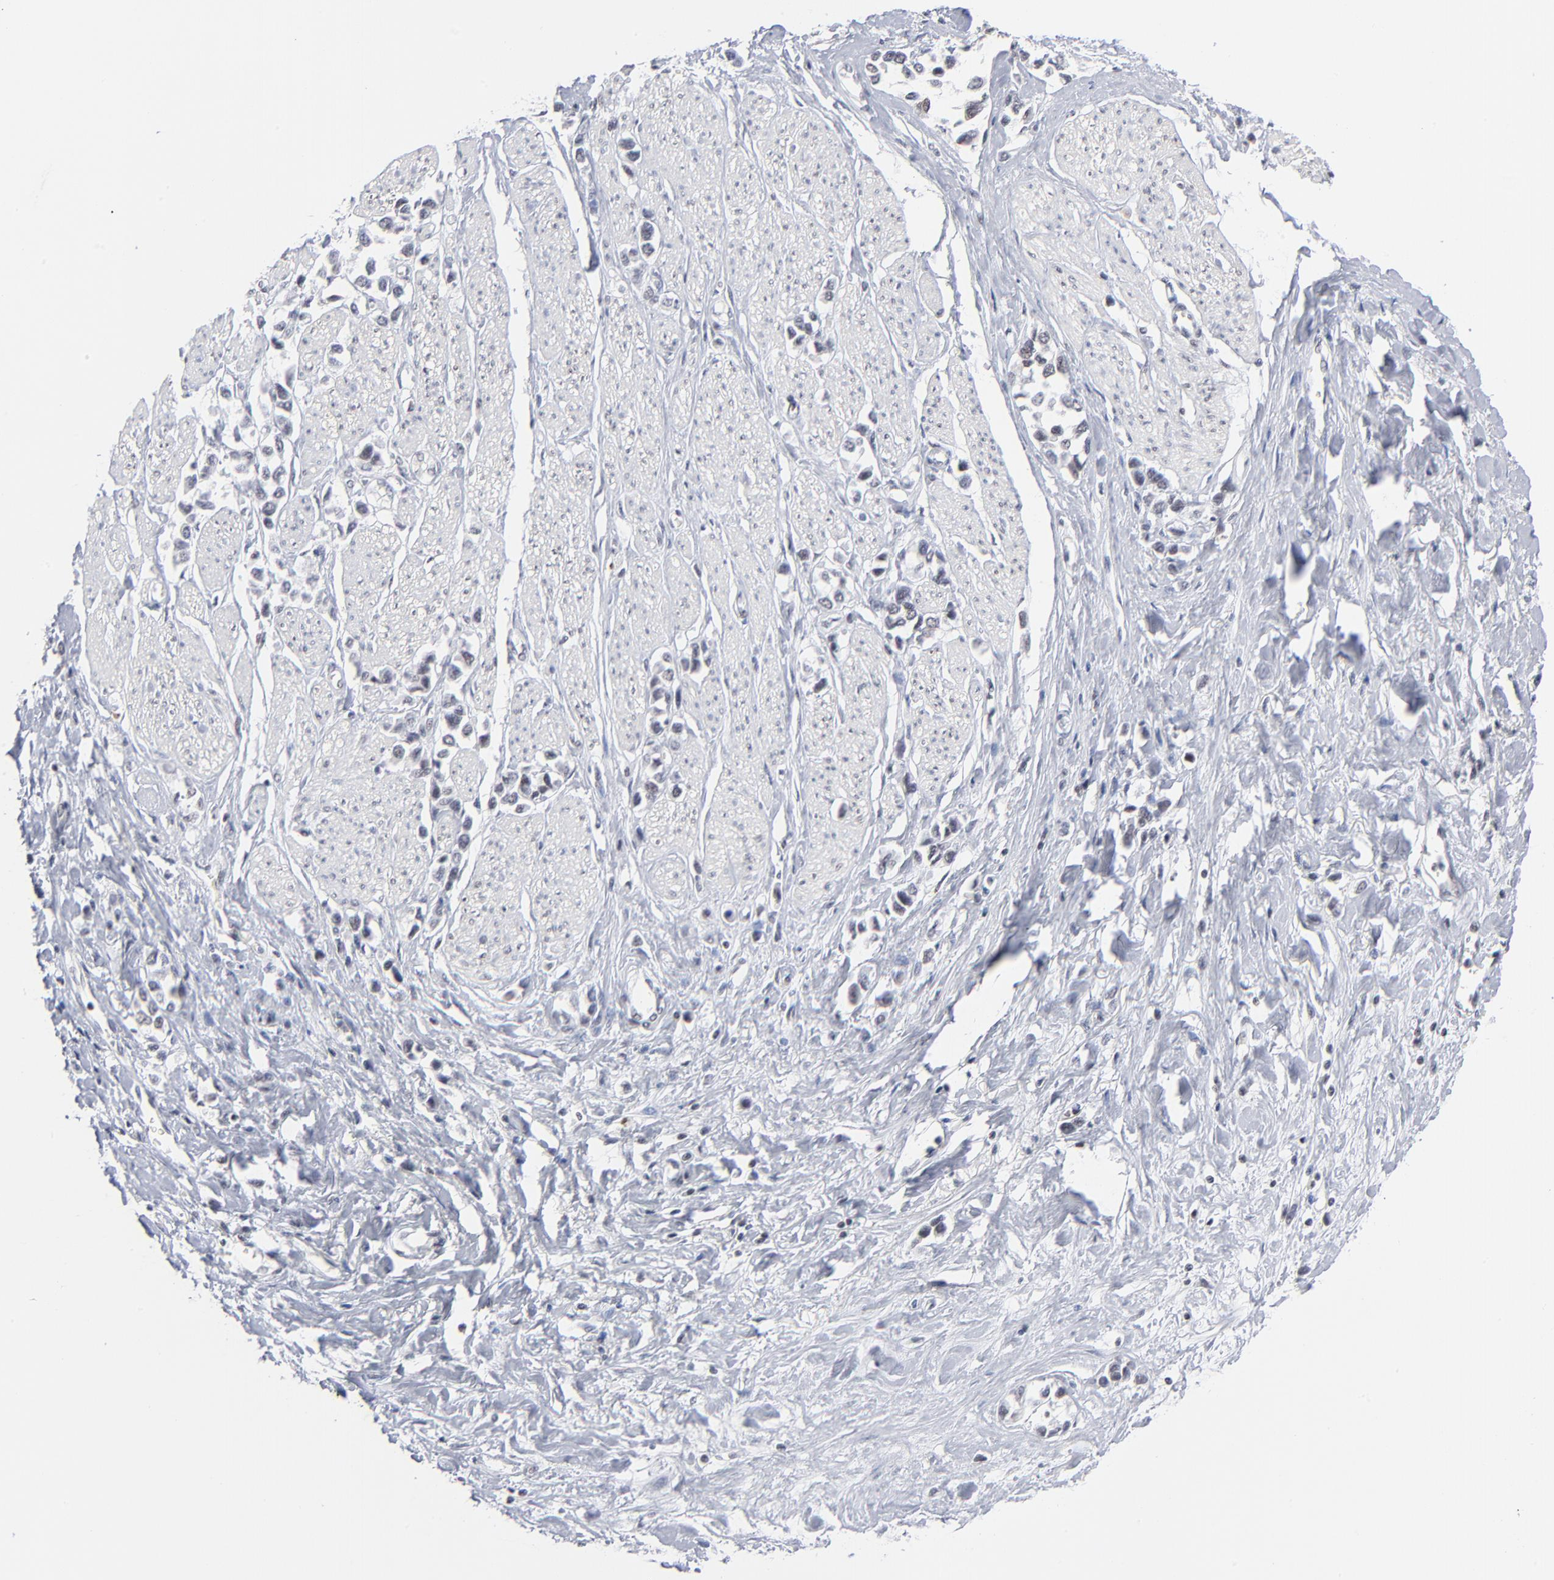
{"staining": {"intensity": "negative", "quantity": "none", "location": "none"}, "tissue": "stomach cancer", "cell_type": "Tumor cells", "image_type": "cancer", "snomed": [{"axis": "morphology", "description": "Adenocarcinoma, NOS"}, {"axis": "topography", "description": "Stomach, upper"}], "caption": "The immunohistochemistry photomicrograph has no significant positivity in tumor cells of stomach cancer tissue.", "gene": "ZNF143", "patient": {"sex": "male", "age": 76}}